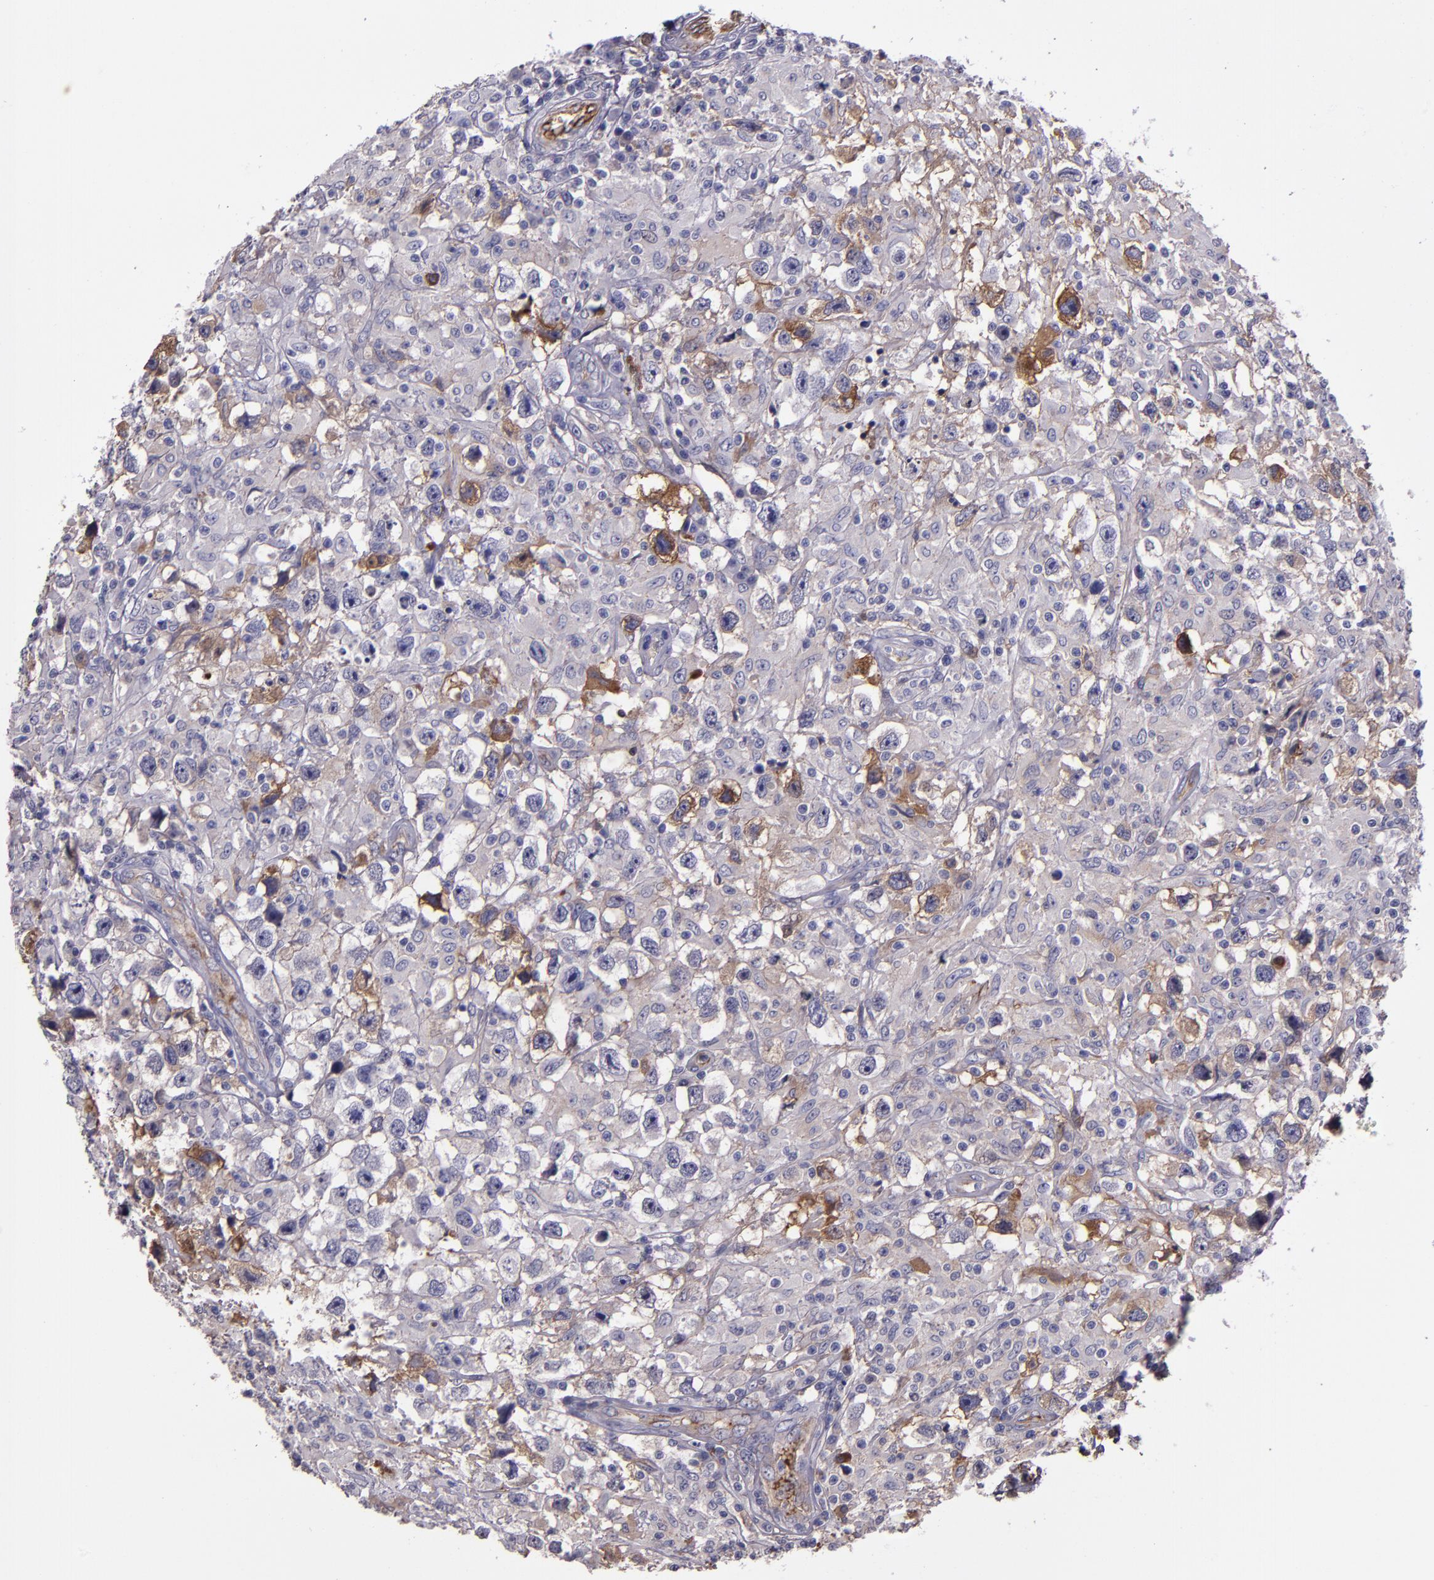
{"staining": {"intensity": "moderate", "quantity": "<25%", "location": "cytoplasmic/membranous"}, "tissue": "testis cancer", "cell_type": "Tumor cells", "image_type": "cancer", "snomed": [{"axis": "morphology", "description": "Seminoma, NOS"}, {"axis": "topography", "description": "Testis"}], "caption": "Moderate cytoplasmic/membranous protein expression is seen in about <25% of tumor cells in testis cancer.", "gene": "A2M", "patient": {"sex": "male", "age": 34}}